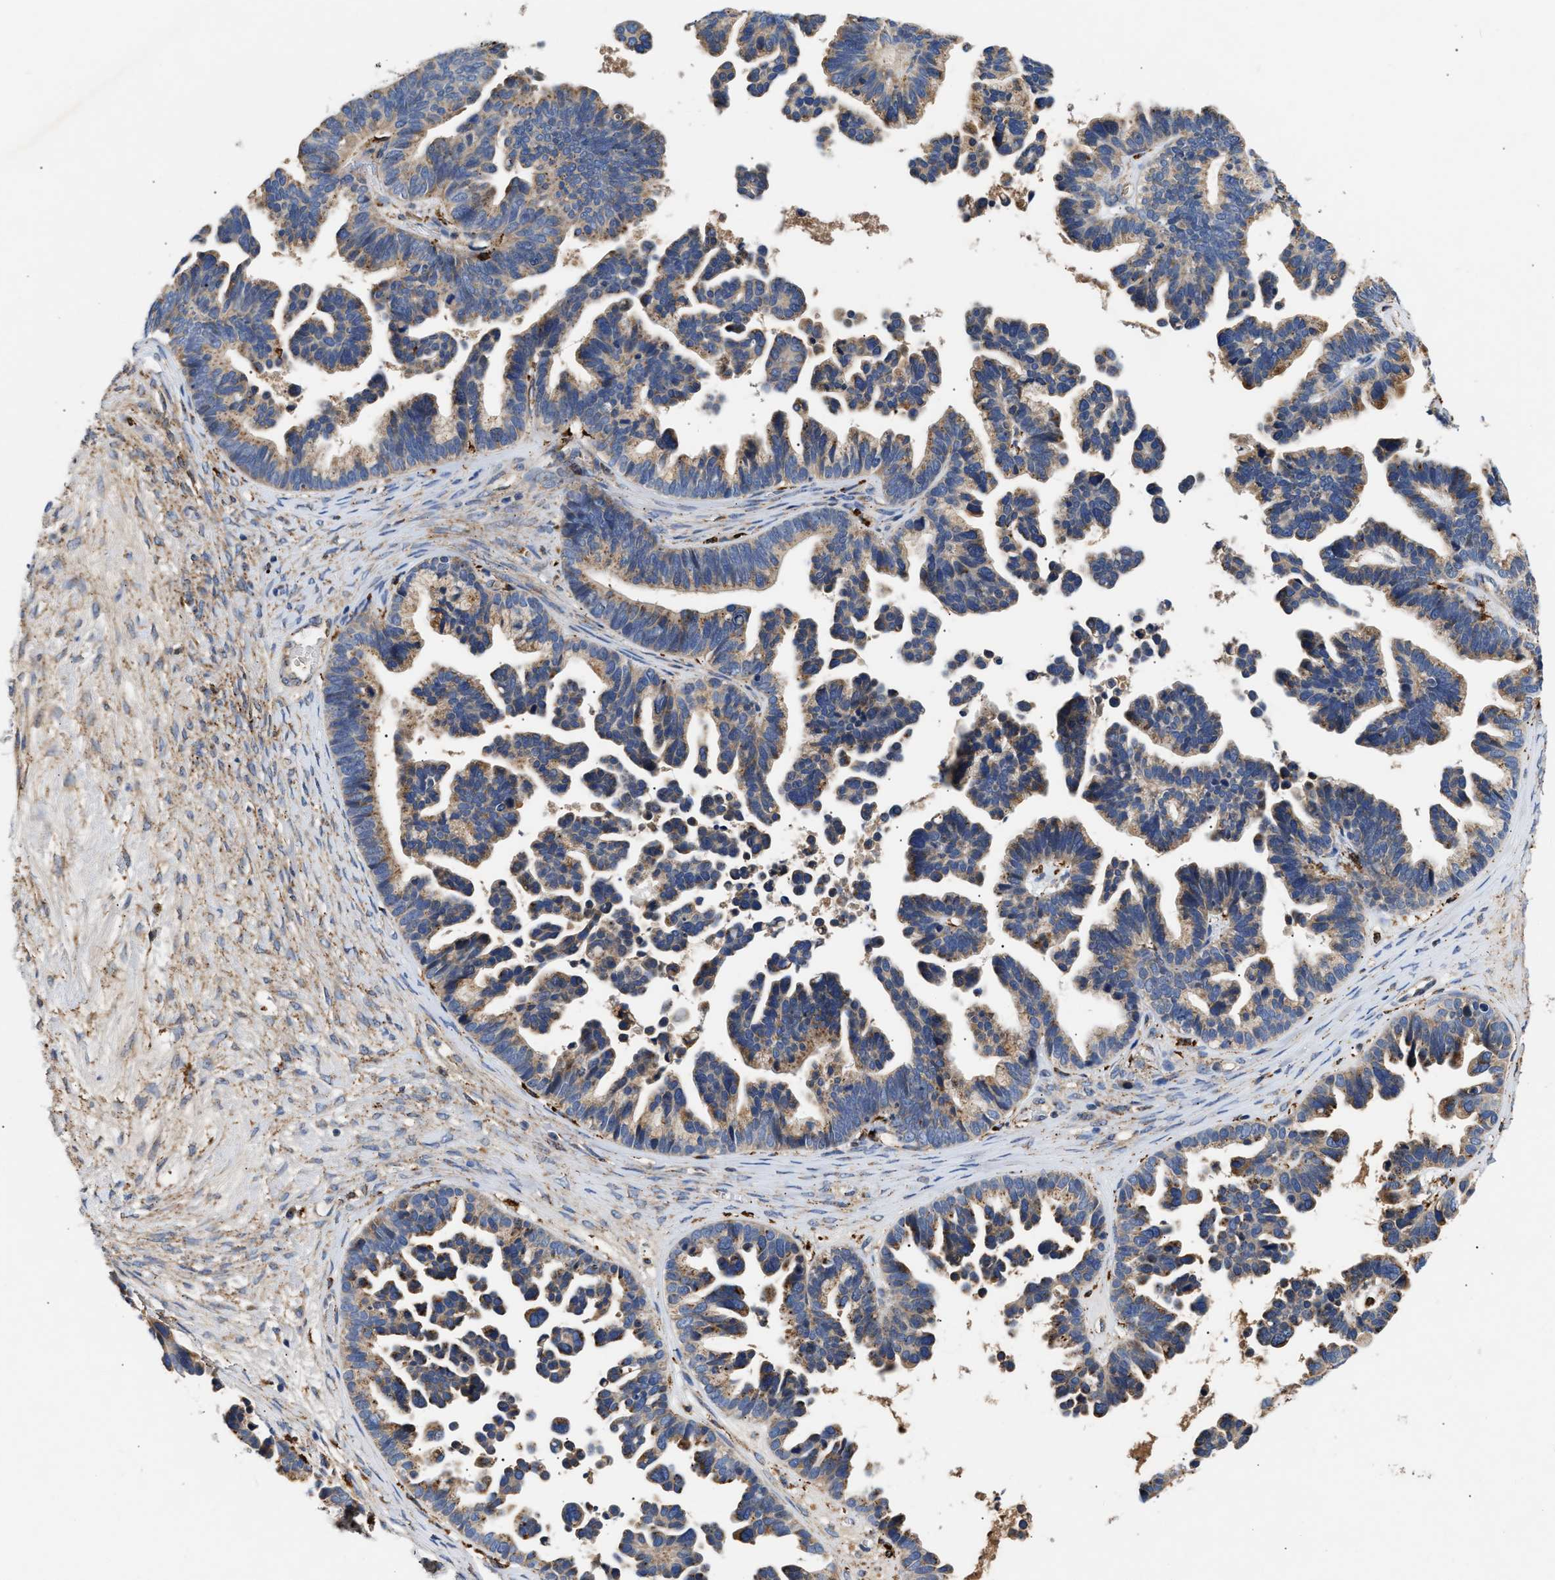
{"staining": {"intensity": "moderate", "quantity": ">75%", "location": "cytoplasmic/membranous"}, "tissue": "ovarian cancer", "cell_type": "Tumor cells", "image_type": "cancer", "snomed": [{"axis": "morphology", "description": "Cystadenocarcinoma, serous, NOS"}, {"axis": "topography", "description": "Ovary"}], "caption": "IHC (DAB) staining of human ovarian cancer (serous cystadenocarcinoma) exhibits moderate cytoplasmic/membranous protein expression in about >75% of tumor cells.", "gene": "CCDC146", "patient": {"sex": "female", "age": 56}}